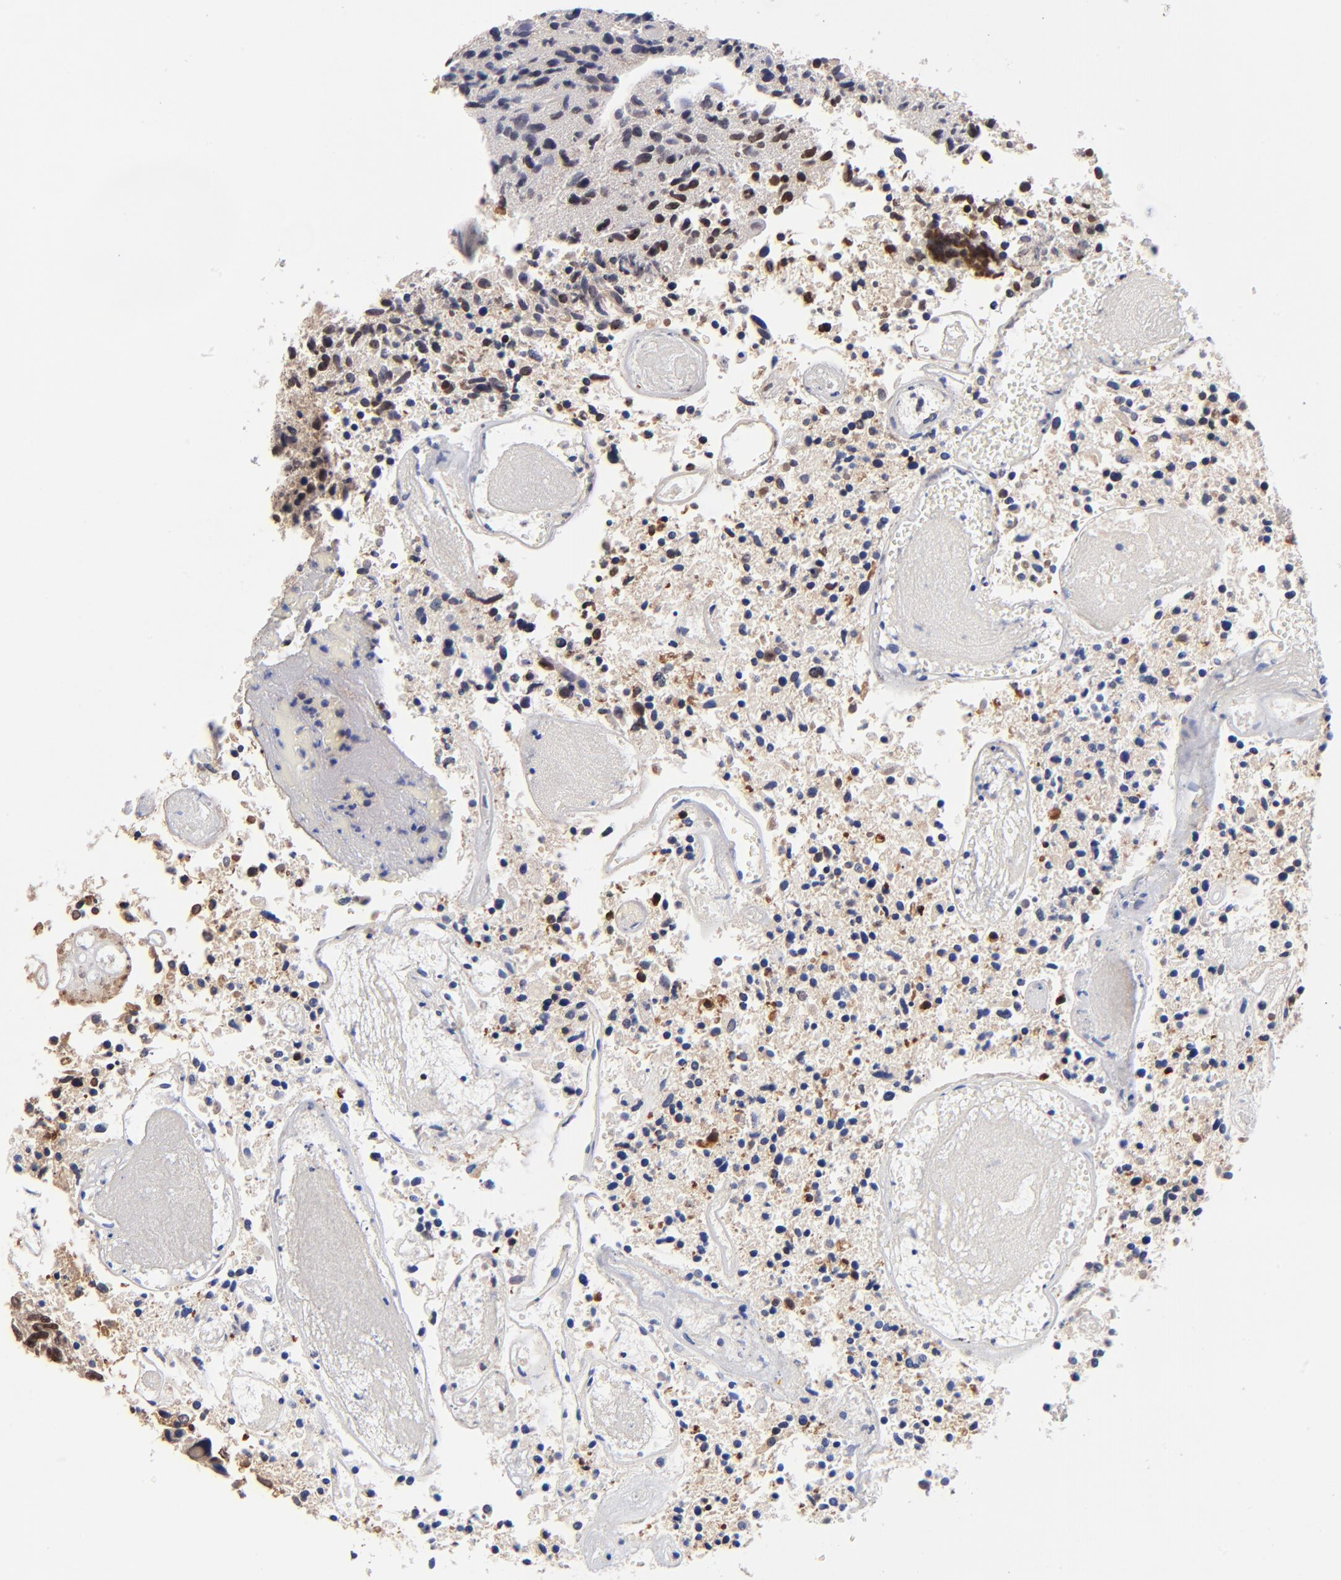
{"staining": {"intensity": "negative", "quantity": "none", "location": "none"}, "tissue": "glioma", "cell_type": "Tumor cells", "image_type": "cancer", "snomed": [{"axis": "morphology", "description": "Glioma, malignant, High grade"}, {"axis": "topography", "description": "Brain"}], "caption": "Malignant glioma (high-grade) was stained to show a protein in brown. There is no significant positivity in tumor cells.", "gene": "DCTPP1", "patient": {"sex": "male", "age": 72}}